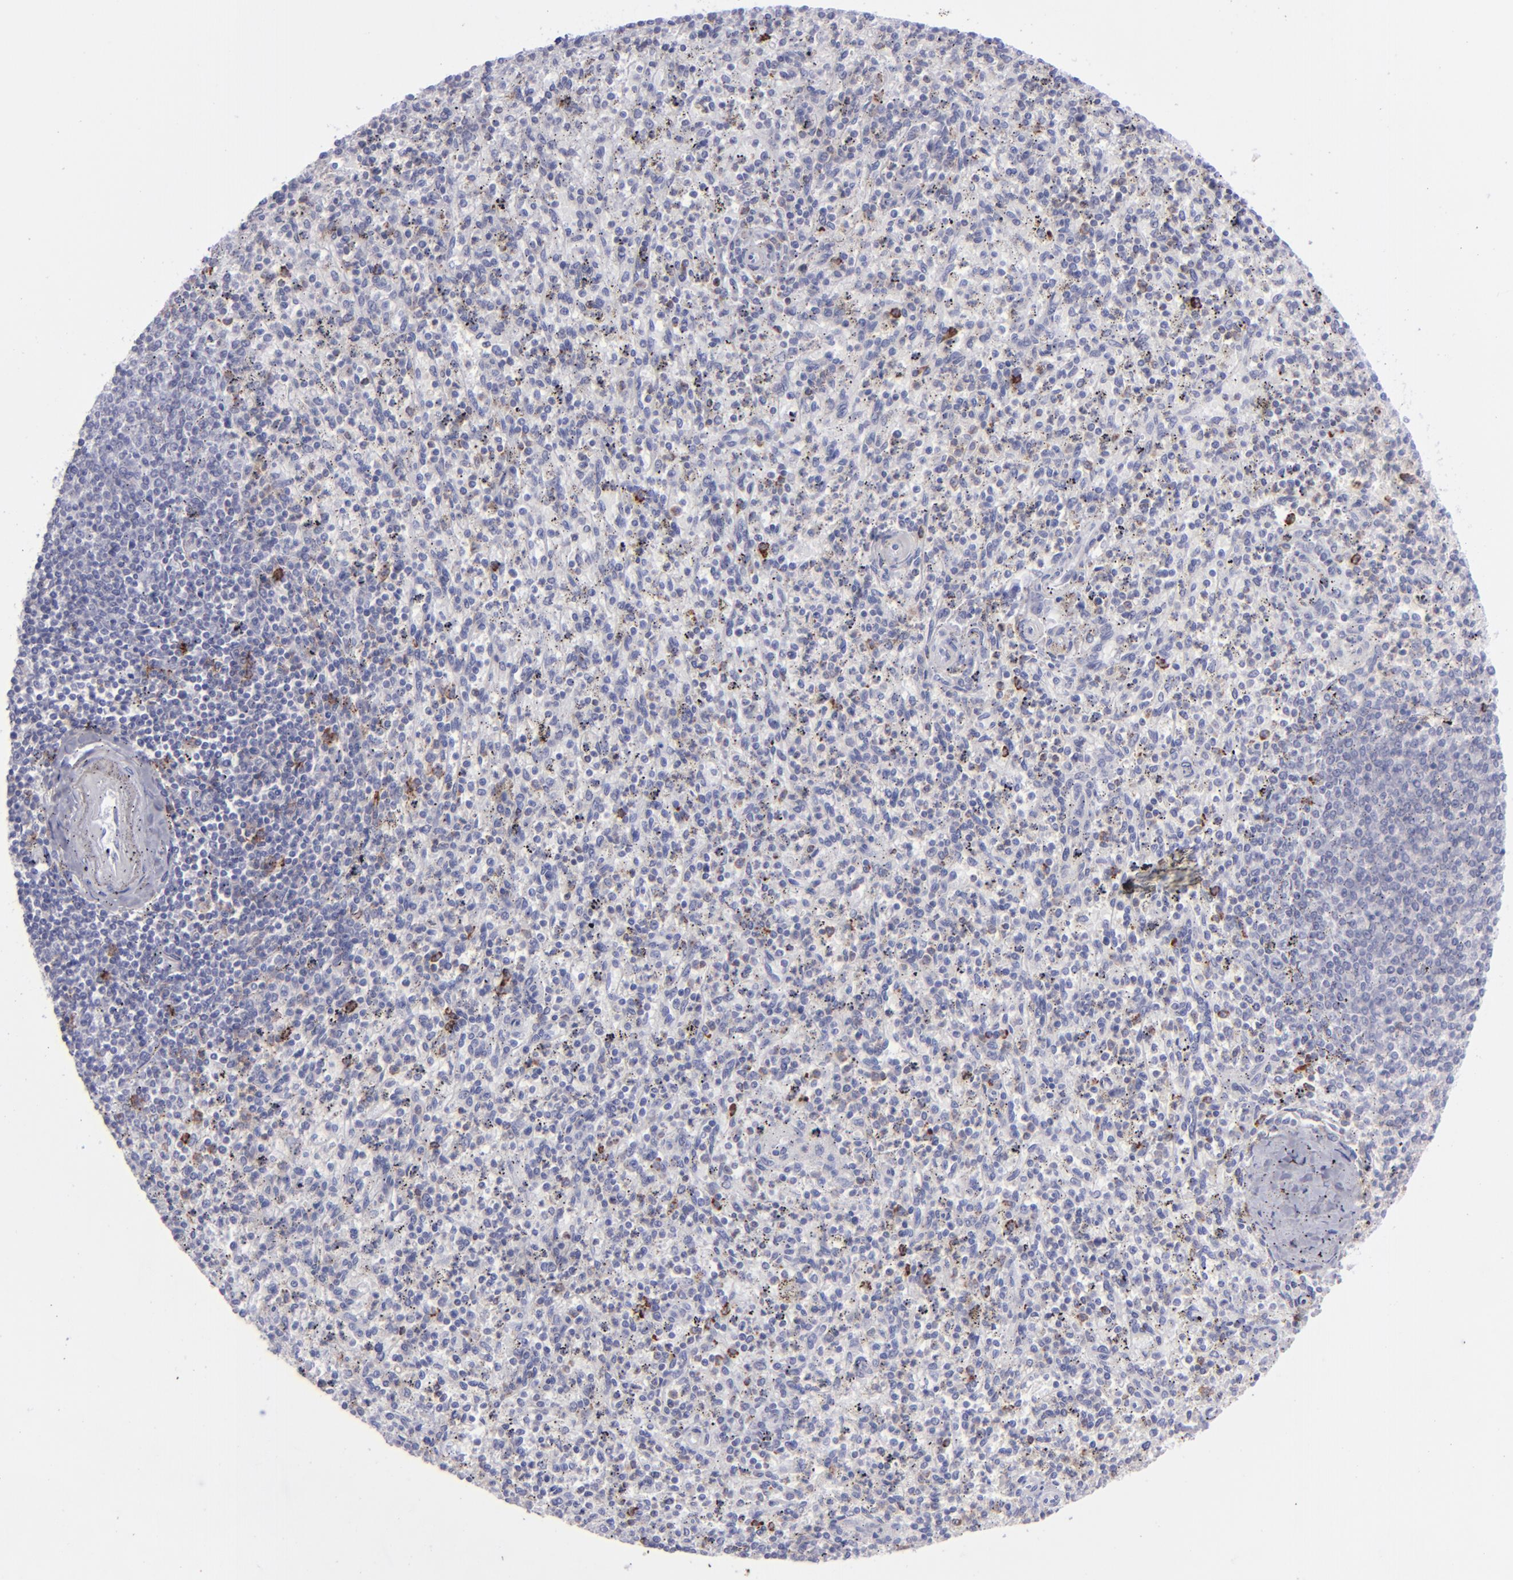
{"staining": {"intensity": "strong", "quantity": "<25%", "location": "cytoplasmic/membranous"}, "tissue": "spleen", "cell_type": "Cells in red pulp", "image_type": "normal", "snomed": [{"axis": "morphology", "description": "Normal tissue, NOS"}, {"axis": "topography", "description": "Spleen"}], "caption": "DAB (3,3'-diaminobenzidine) immunohistochemical staining of benign human spleen reveals strong cytoplasmic/membranous protein staining in approximately <25% of cells in red pulp.", "gene": "SELPLG", "patient": {"sex": "male", "age": 72}}